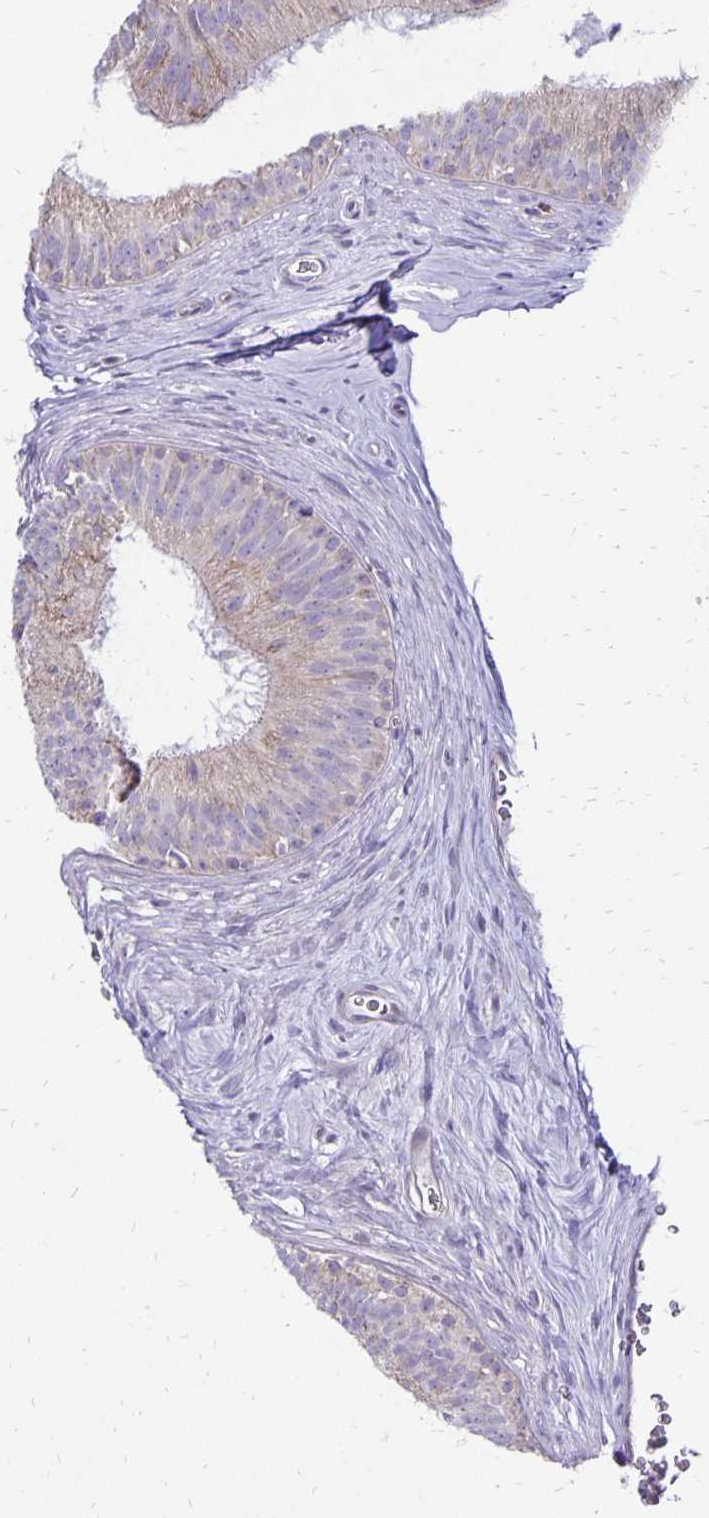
{"staining": {"intensity": "weak", "quantity": "25%-75%", "location": "cytoplasmic/membranous"}, "tissue": "epididymis", "cell_type": "Glandular cells", "image_type": "normal", "snomed": [{"axis": "morphology", "description": "Normal tissue, NOS"}, {"axis": "topography", "description": "Epididymis"}], "caption": "DAB immunohistochemical staining of normal epididymis demonstrates weak cytoplasmic/membranous protein expression in about 25%-75% of glandular cells.", "gene": "FN3K", "patient": {"sex": "male", "age": 24}}